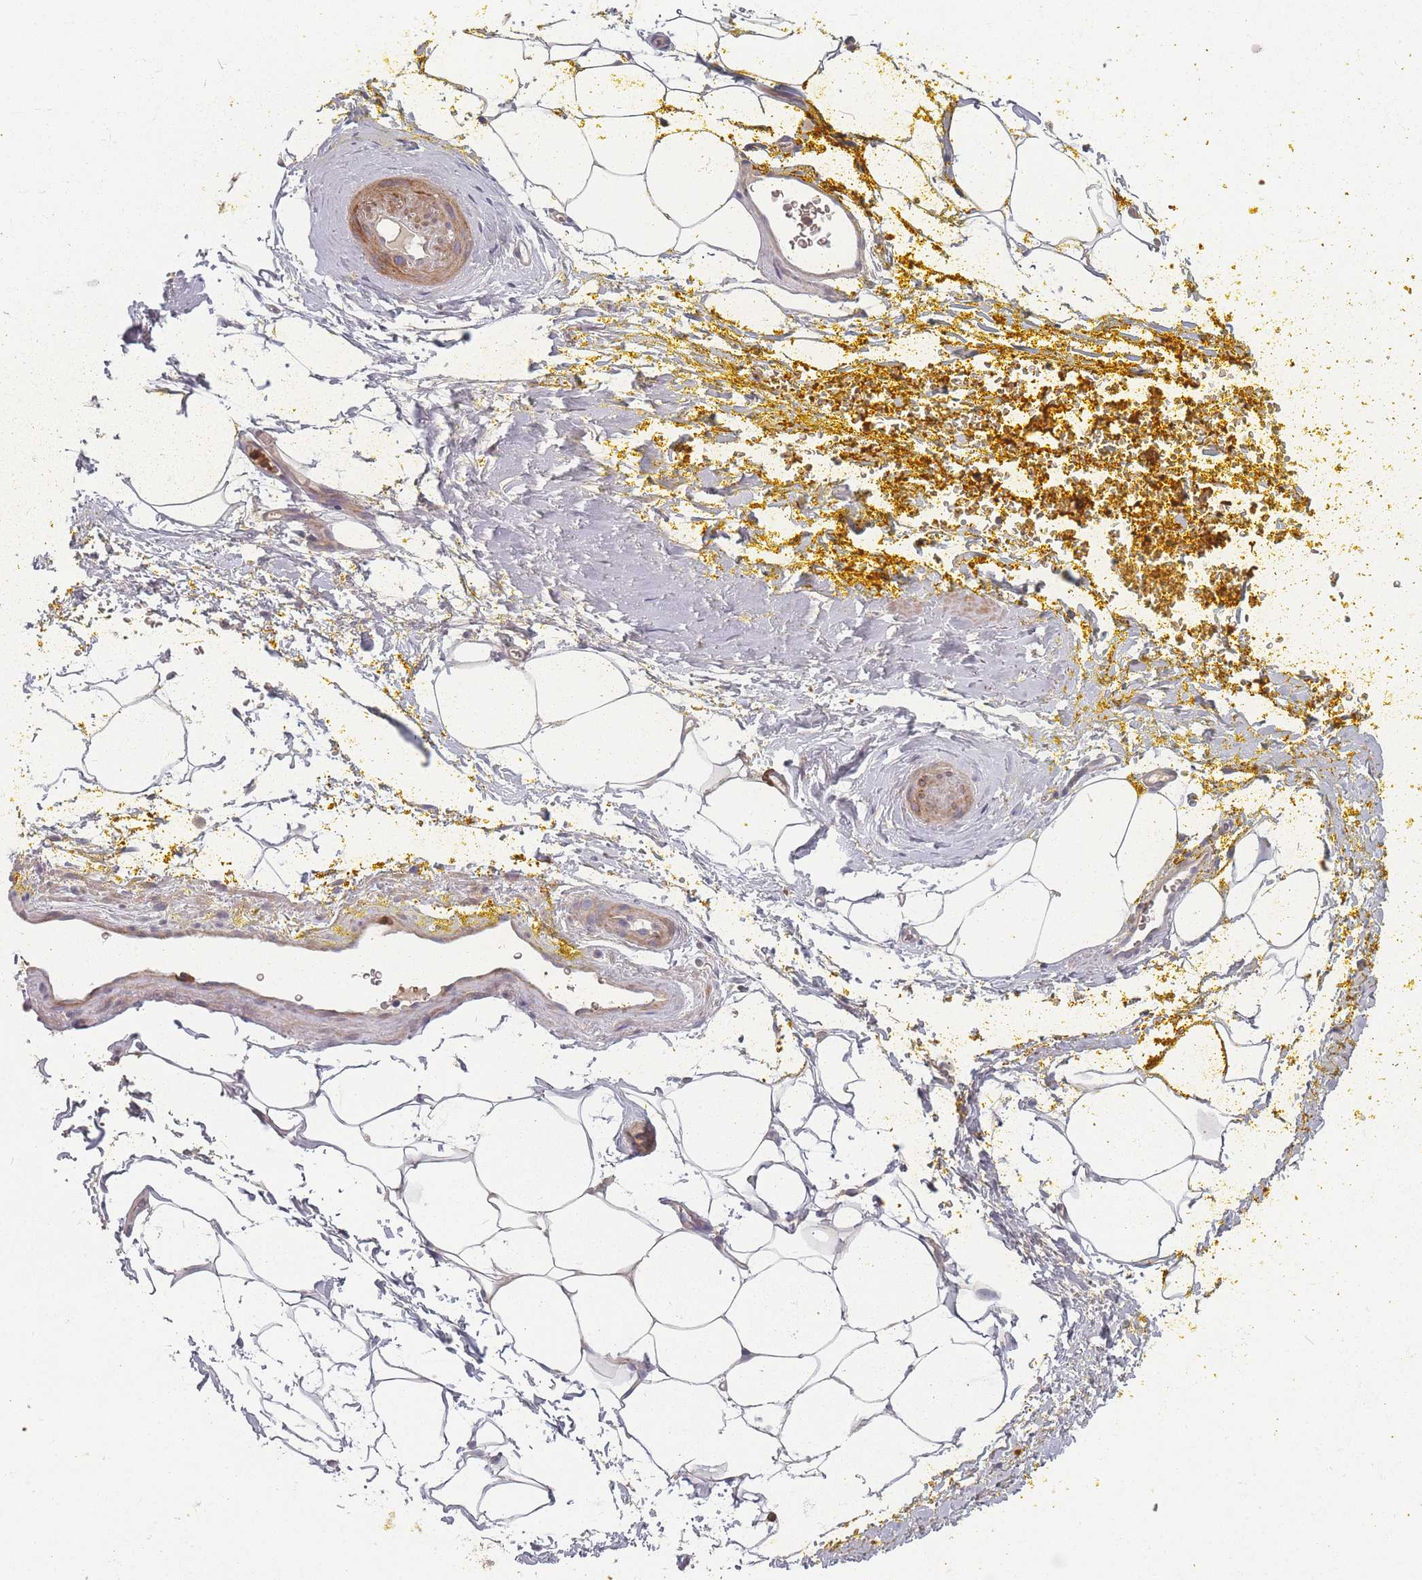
{"staining": {"intensity": "negative", "quantity": "none", "location": "none"}, "tissue": "adipose tissue", "cell_type": "Adipocytes", "image_type": "normal", "snomed": [{"axis": "morphology", "description": "Normal tissue, NOS"}, {"axis": "morphology", "description": "Adenocarcinoma, Low grade"}, {"axis": "topography", "description": "Prostate"}, {"axis": "topography", "description": "Peripheral nerve tissue"}], "caption": "IHC of benign adipose tissue shows no staining in adipocytes. The staining is performed using DAB brown chromogen with nuclei counter-stained in using hematoxylin.", "gene": "BST1", "patient": {"sex": "male", "age": 63}}